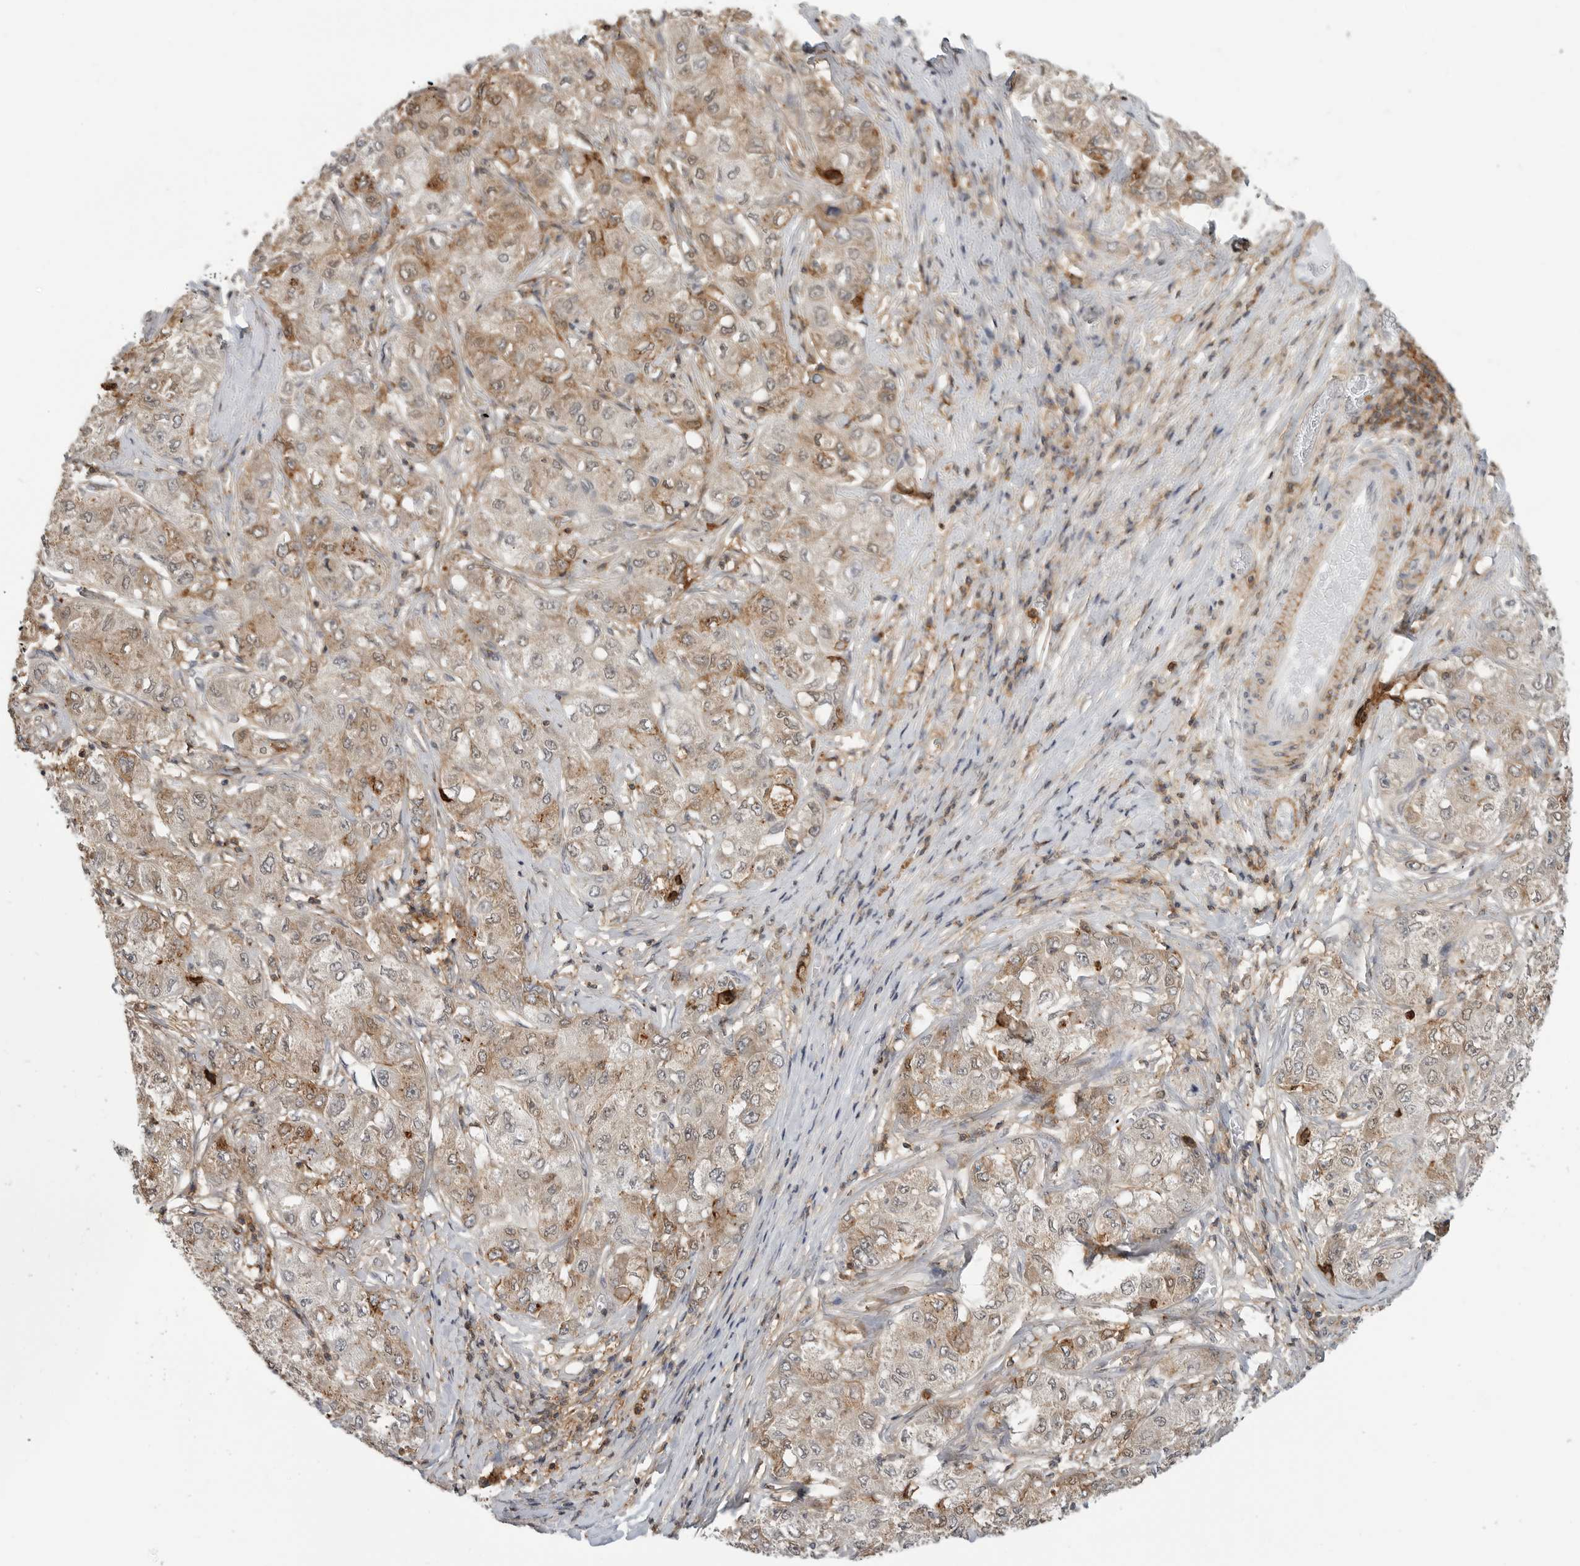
{"staining": {"intensity": "weak", "quantity": ">75%", "location": "cytoplasmic/membranous"}, "tissue": "liver cancer", "cell_type": "Tumor cells", "image_type": "cancer", "snomed": [{"axis": "morphology", "description": "Carcinoma, Hepatocellular, NOS"}, {"axis": "topography", "description": "Liver"}], "caption": "IHC staining of hepatocellular carcinoma (liver), which shows low levels of weak cytoplasmic/membranous expression in about >75% of tumor cells indicating weak cytoplasmic/membranous protein staining. The staining was performed using DAB (brown) for protein detection and nuclei were counterstained in hematoxylin (blue).", "gene": "ANXA11", "patient": {"sex": "male", "age": 80}}